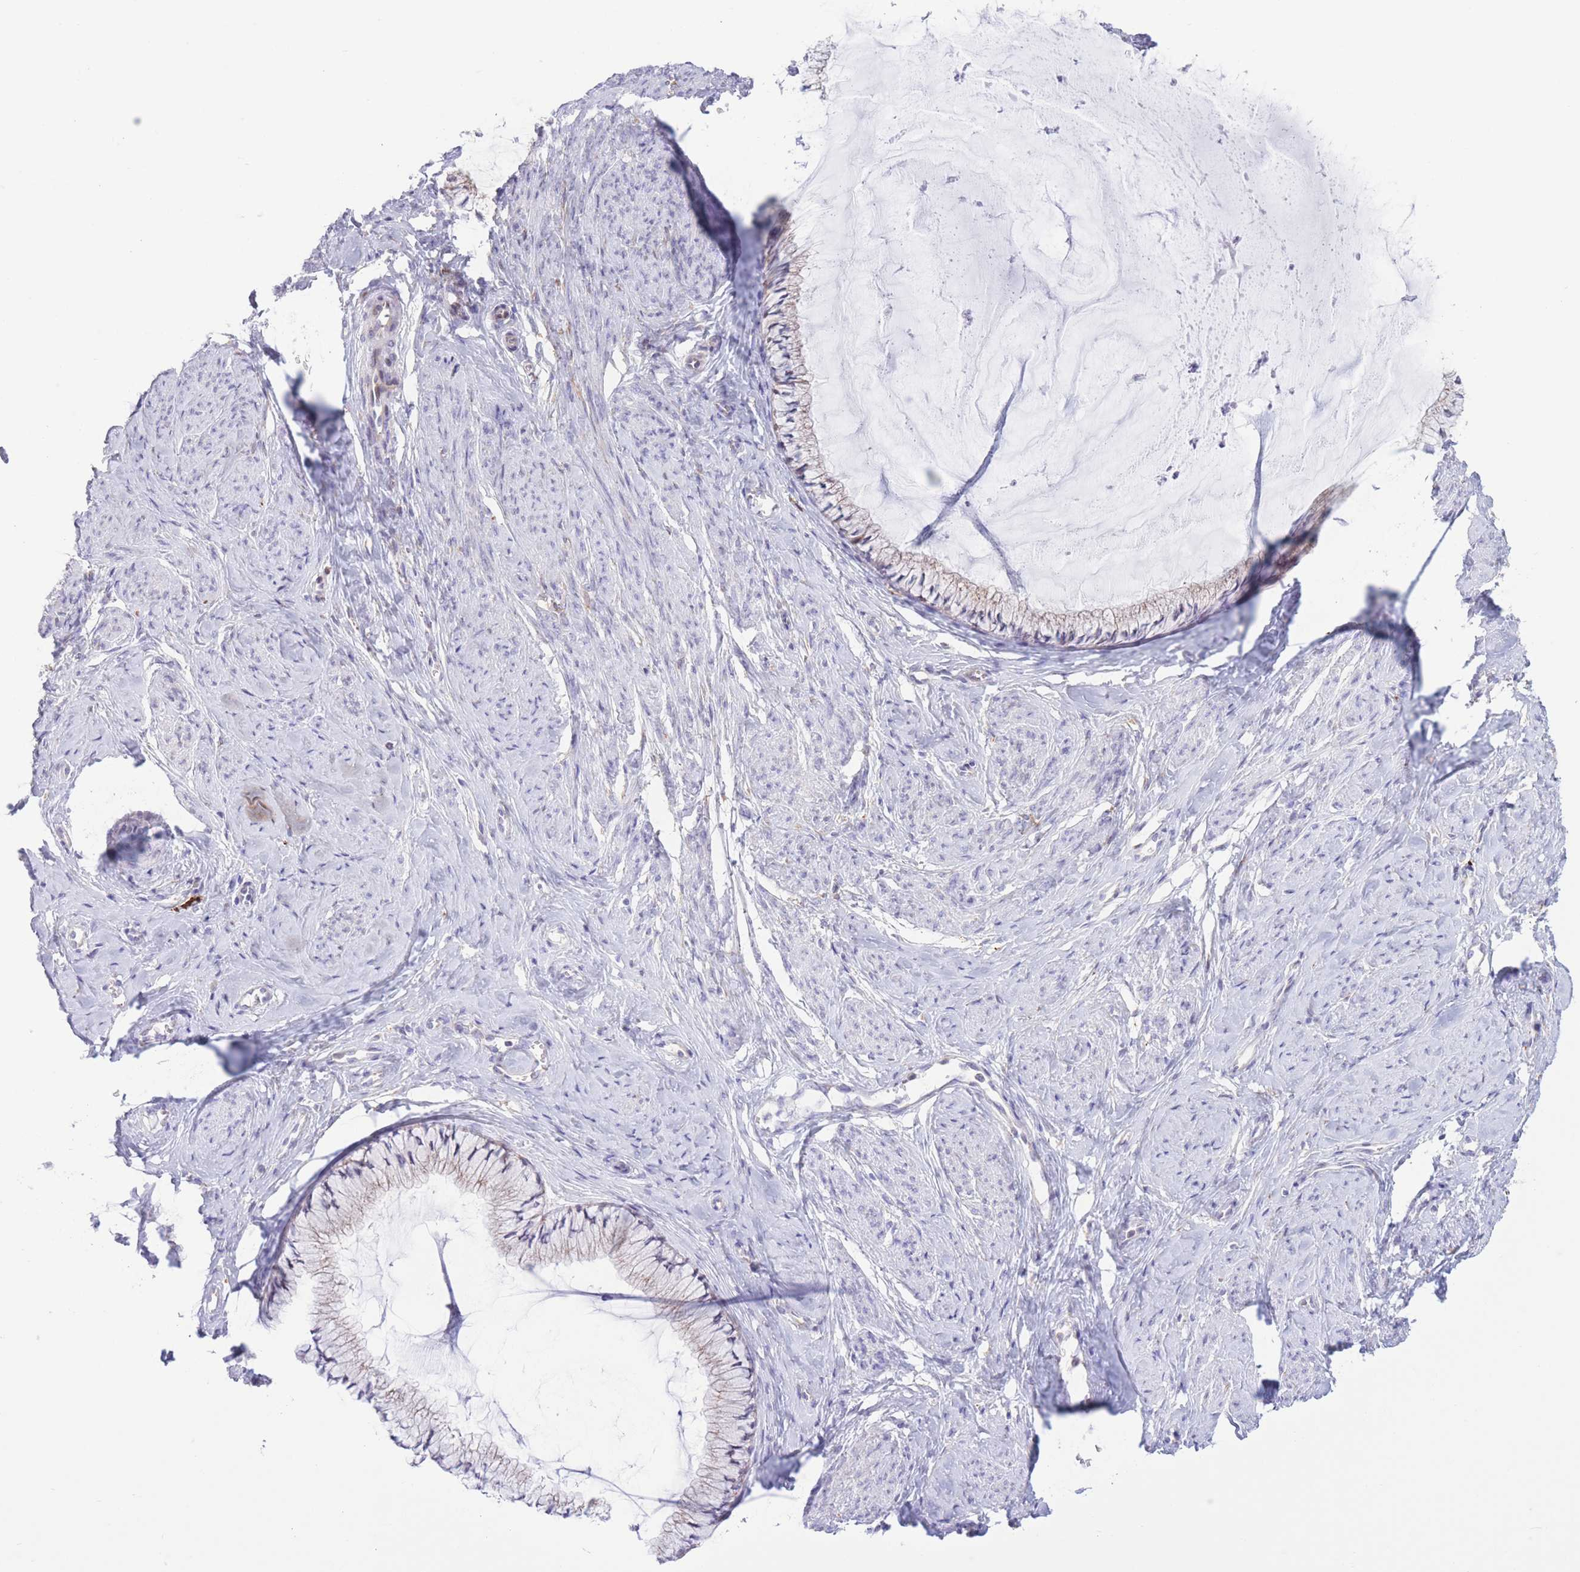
{"staining": {"intensity": "moderate", "quantity": "<25%", "location": "cytoplasmic/membranous"}, "tissue": "cervix", "cell_type": "Glandular cells", "image_type": "normal", "snomed": [{"axis": "morphology", "description": "Normal tissue, NOS"}, {"axis": "topography", "description": "Cervix"}], "caption": "DAB immunohistochemical staining of benign cervix exhibits moderate cytoplasmic/membranous protein expression in approximately <25% of glandular cells. The staining was performed using DAB to visualize the protein expression in brown, while the nuclei were stained in blue with hematoxylin (Magnification: 20x).", "gene": "MYDGF", "patient": {"sex": "female", "age": 42}}